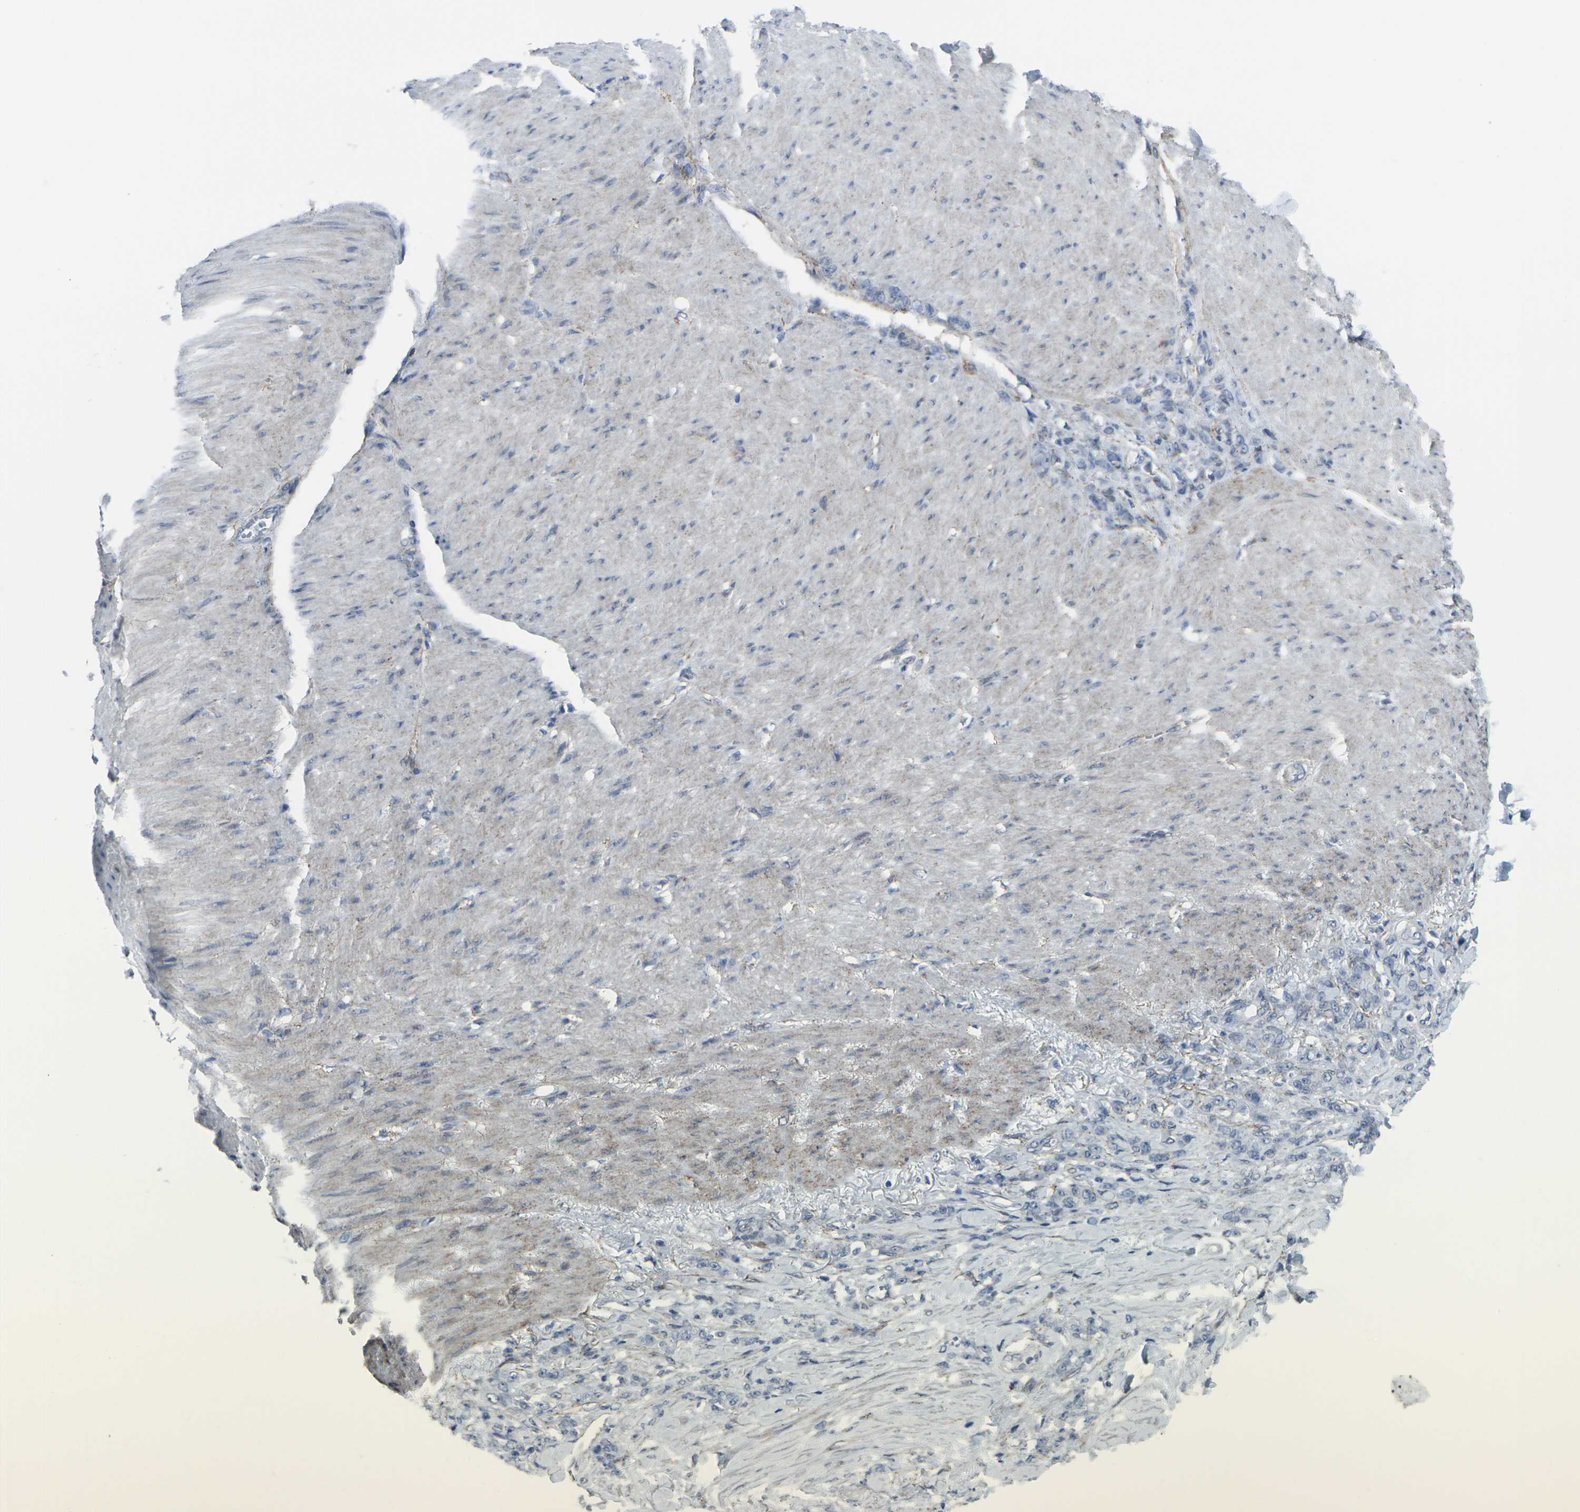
{"staining": {"intensity": "negative", "quantity": "none", "location": "none"}, "tissue": "stomach cancer", "cell_type": "Tumor cells", "image_type": "cancer", "snomed": [{"axis": "morphology", "description": "Adenocarcinoma, NOS"}, {"axis": "topography", "description": "Stomach"}], "caption": "Adenocarcinoma (stomach) stained for a protein using immunohistochemistry reveals no positivity tumor cells.", "gene": "CDH11", "patient": {"sex": "male", "age": 82}}